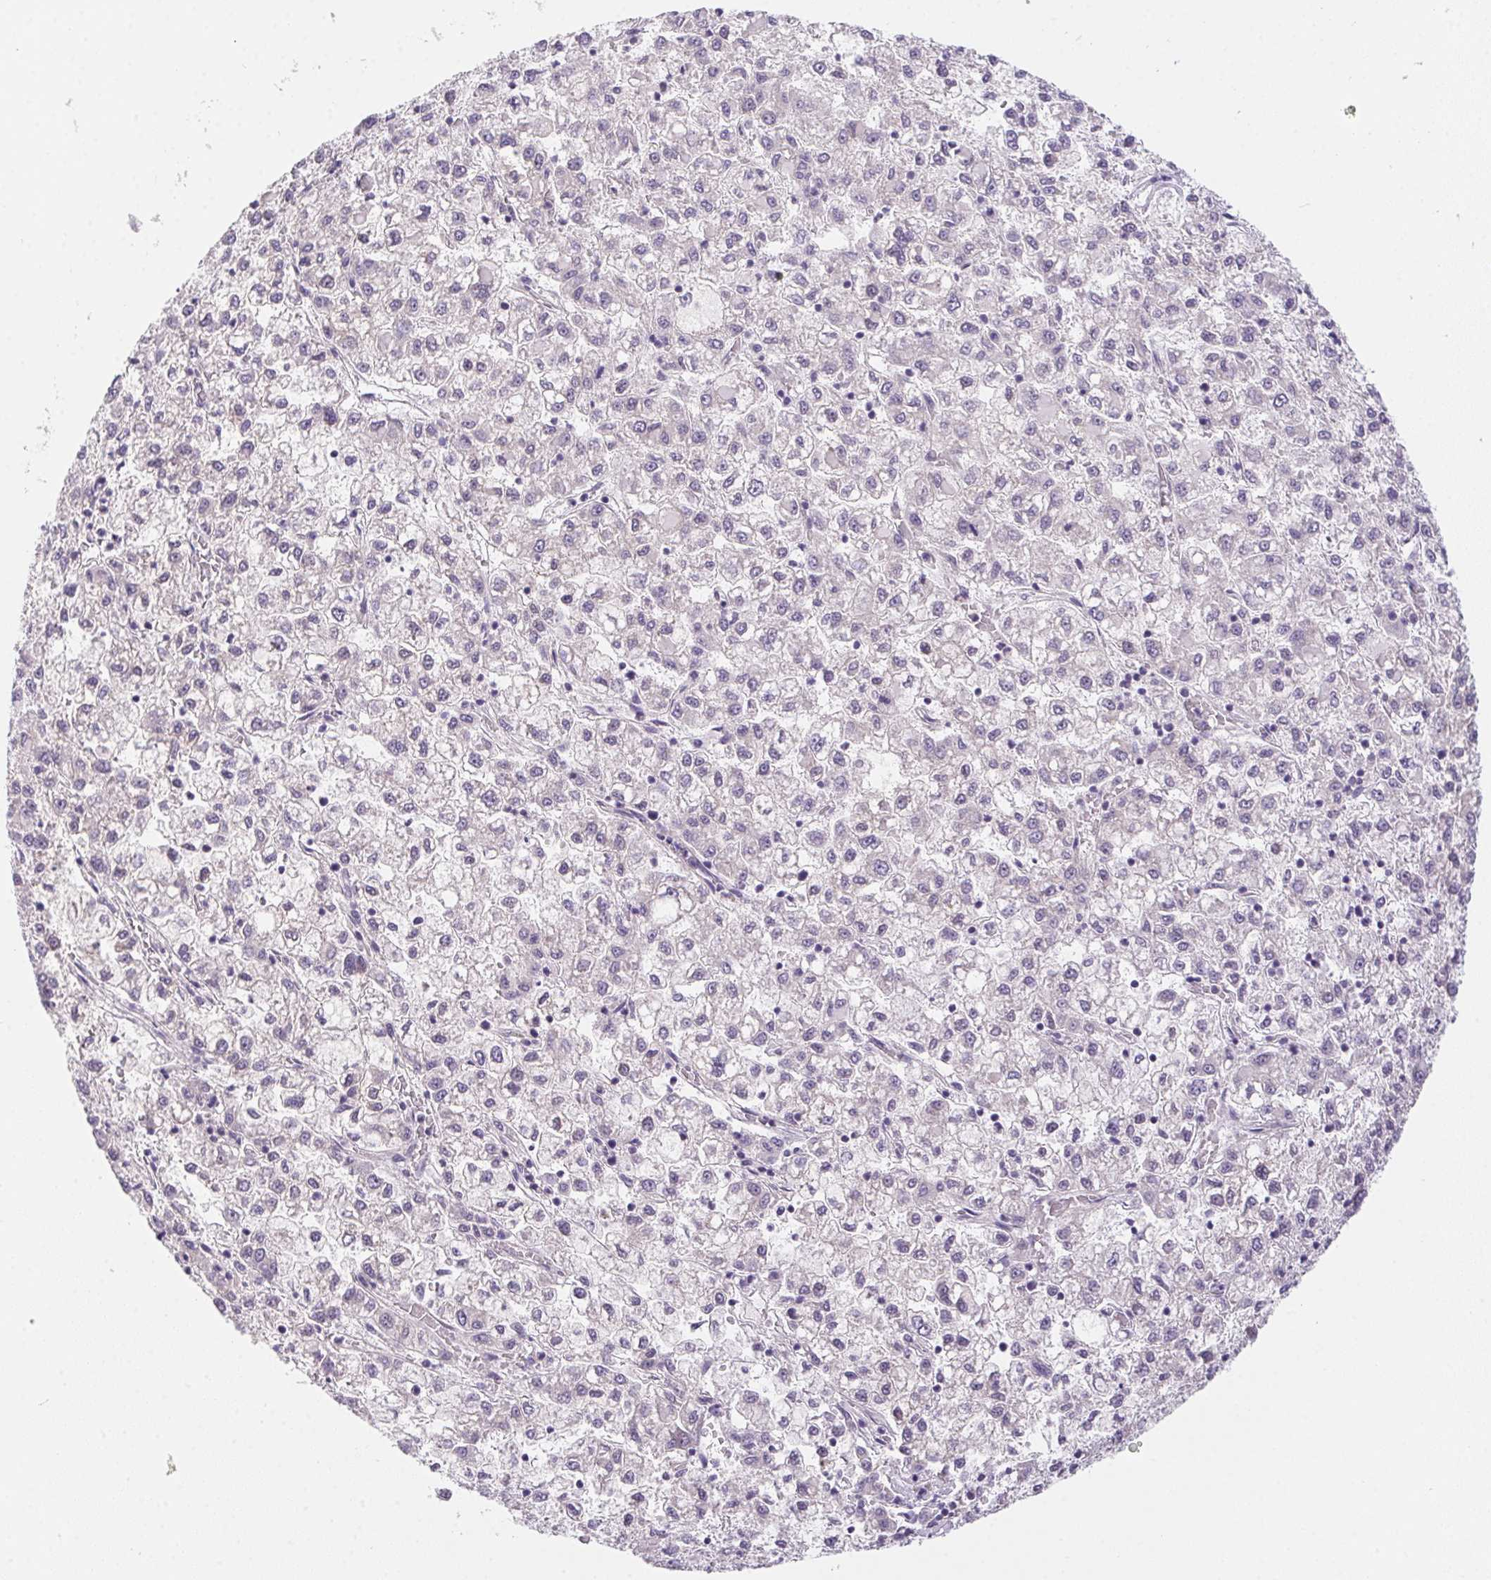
{"staining": {"intensity": "negative", "quantity": "none", "location": "none"}, "tissue": "liver cancer", "cell_type": "Tumor cells", "image_type": "cancer", "snomed": [{"axis": "morphology", "description": "Carcinoma, Hepatocellular, NOS"}, {"axis": "topography", "description": "Liver"}], "caption": "DAB (3,3'-diaminobenzidine) immunohistochemical staining of liver hepatocellular carcinoma demonstrates no significant positivity in tumor cells.", "gene": "PRKAA1", "patient": {"sex": "male", "age": 40}}